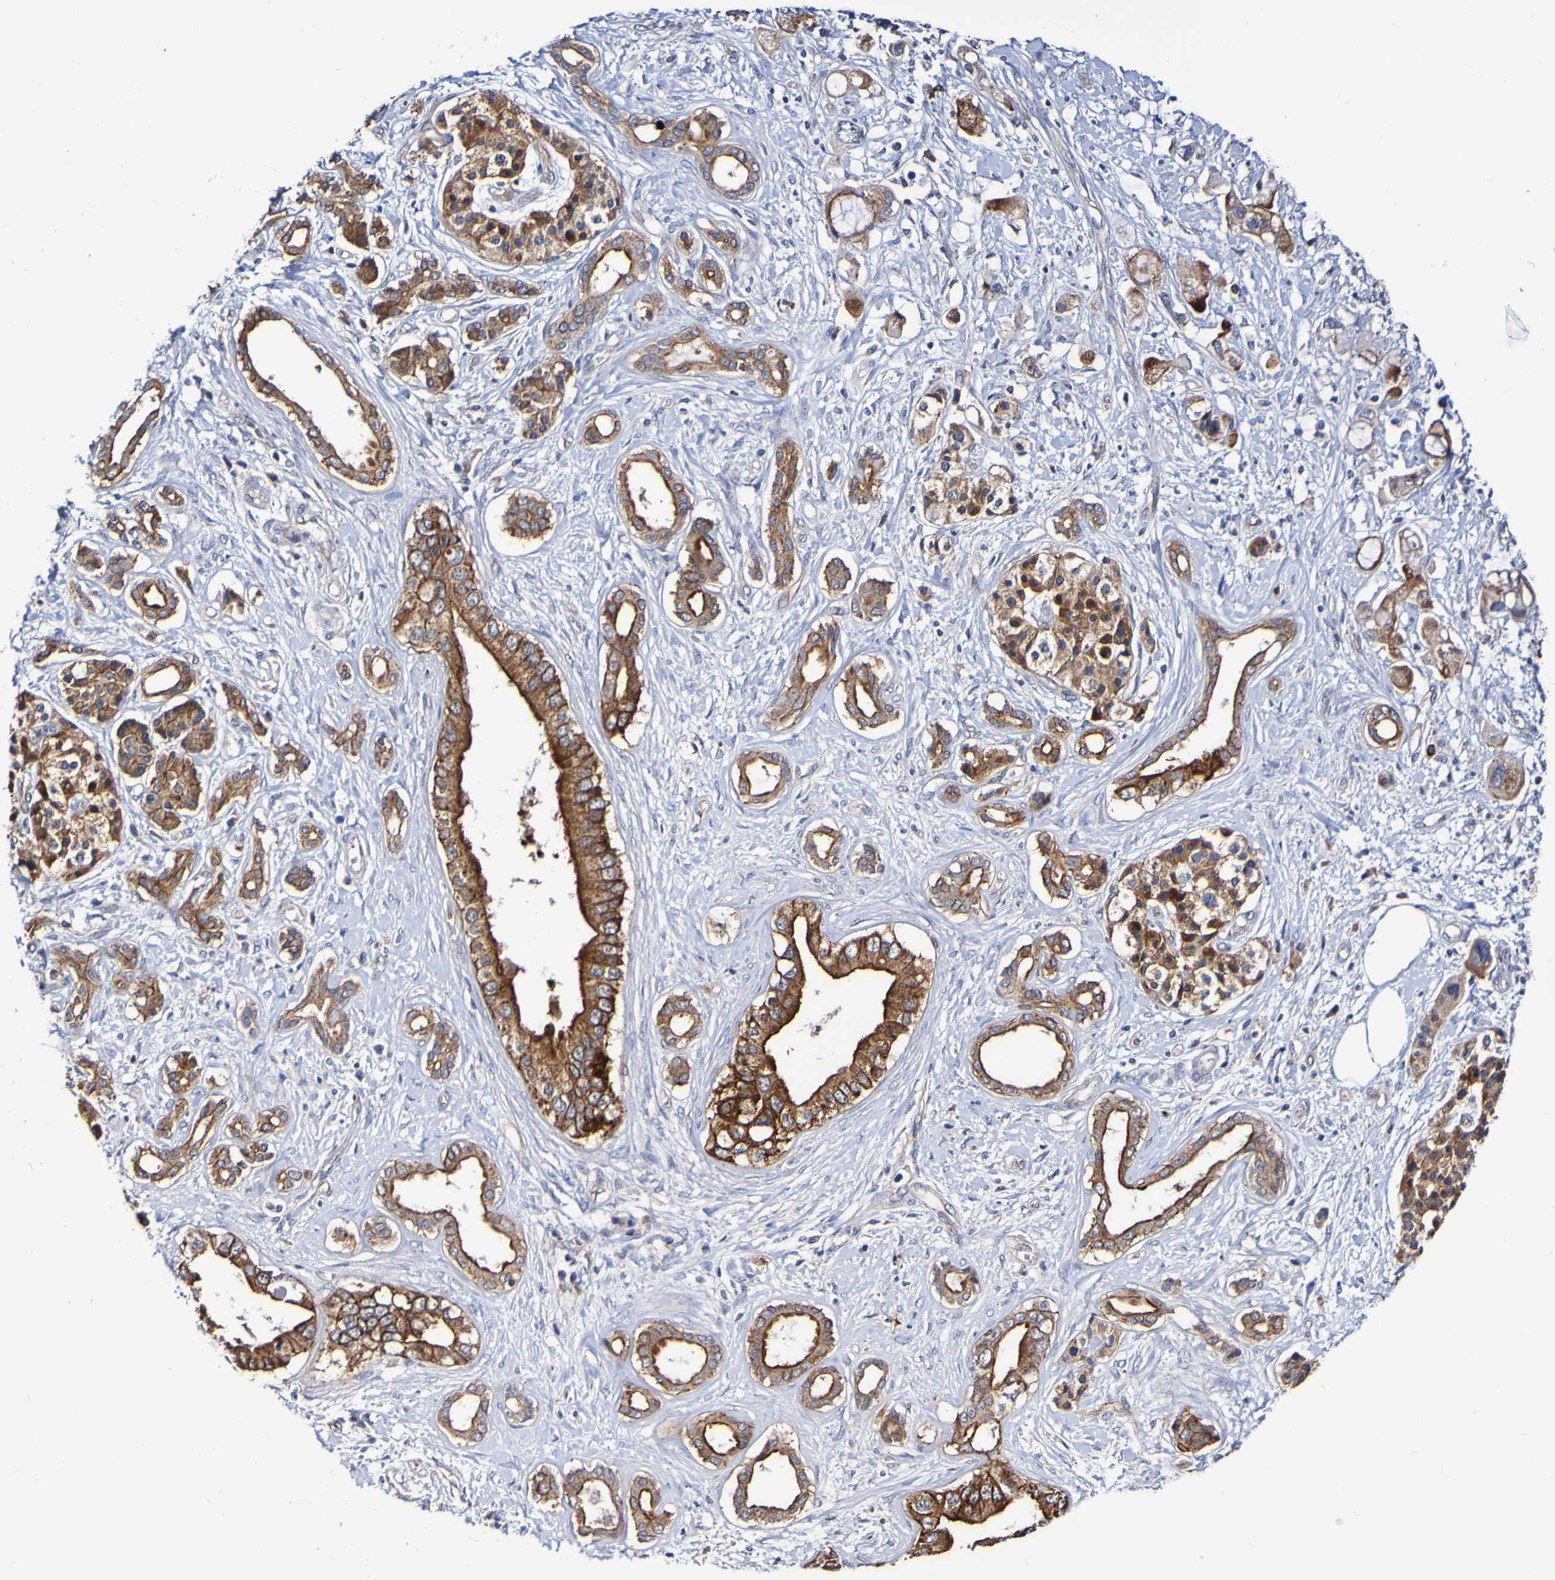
{"staining": {"intensity": "strong", "quantity": ">75%", "location": "cytoplasmic/membranous"}, "tissue": "pancreatic cancer", "cell_type": "Tumor cells", "image_type": "cancer", "snomed": [{"axis": "morphology", "description": "Adenocarcinoma, NOS"}, {"axis": "topography", "description": "Pancreas"}], "caption": "Pancreatic cancer (adenocarcinoma) tissue demonstrates strong cytoplasmic/membranous expression in about >75% of tumor cells", "gene": "GJB1", "patient": {"sex": "female", "age": 56}}